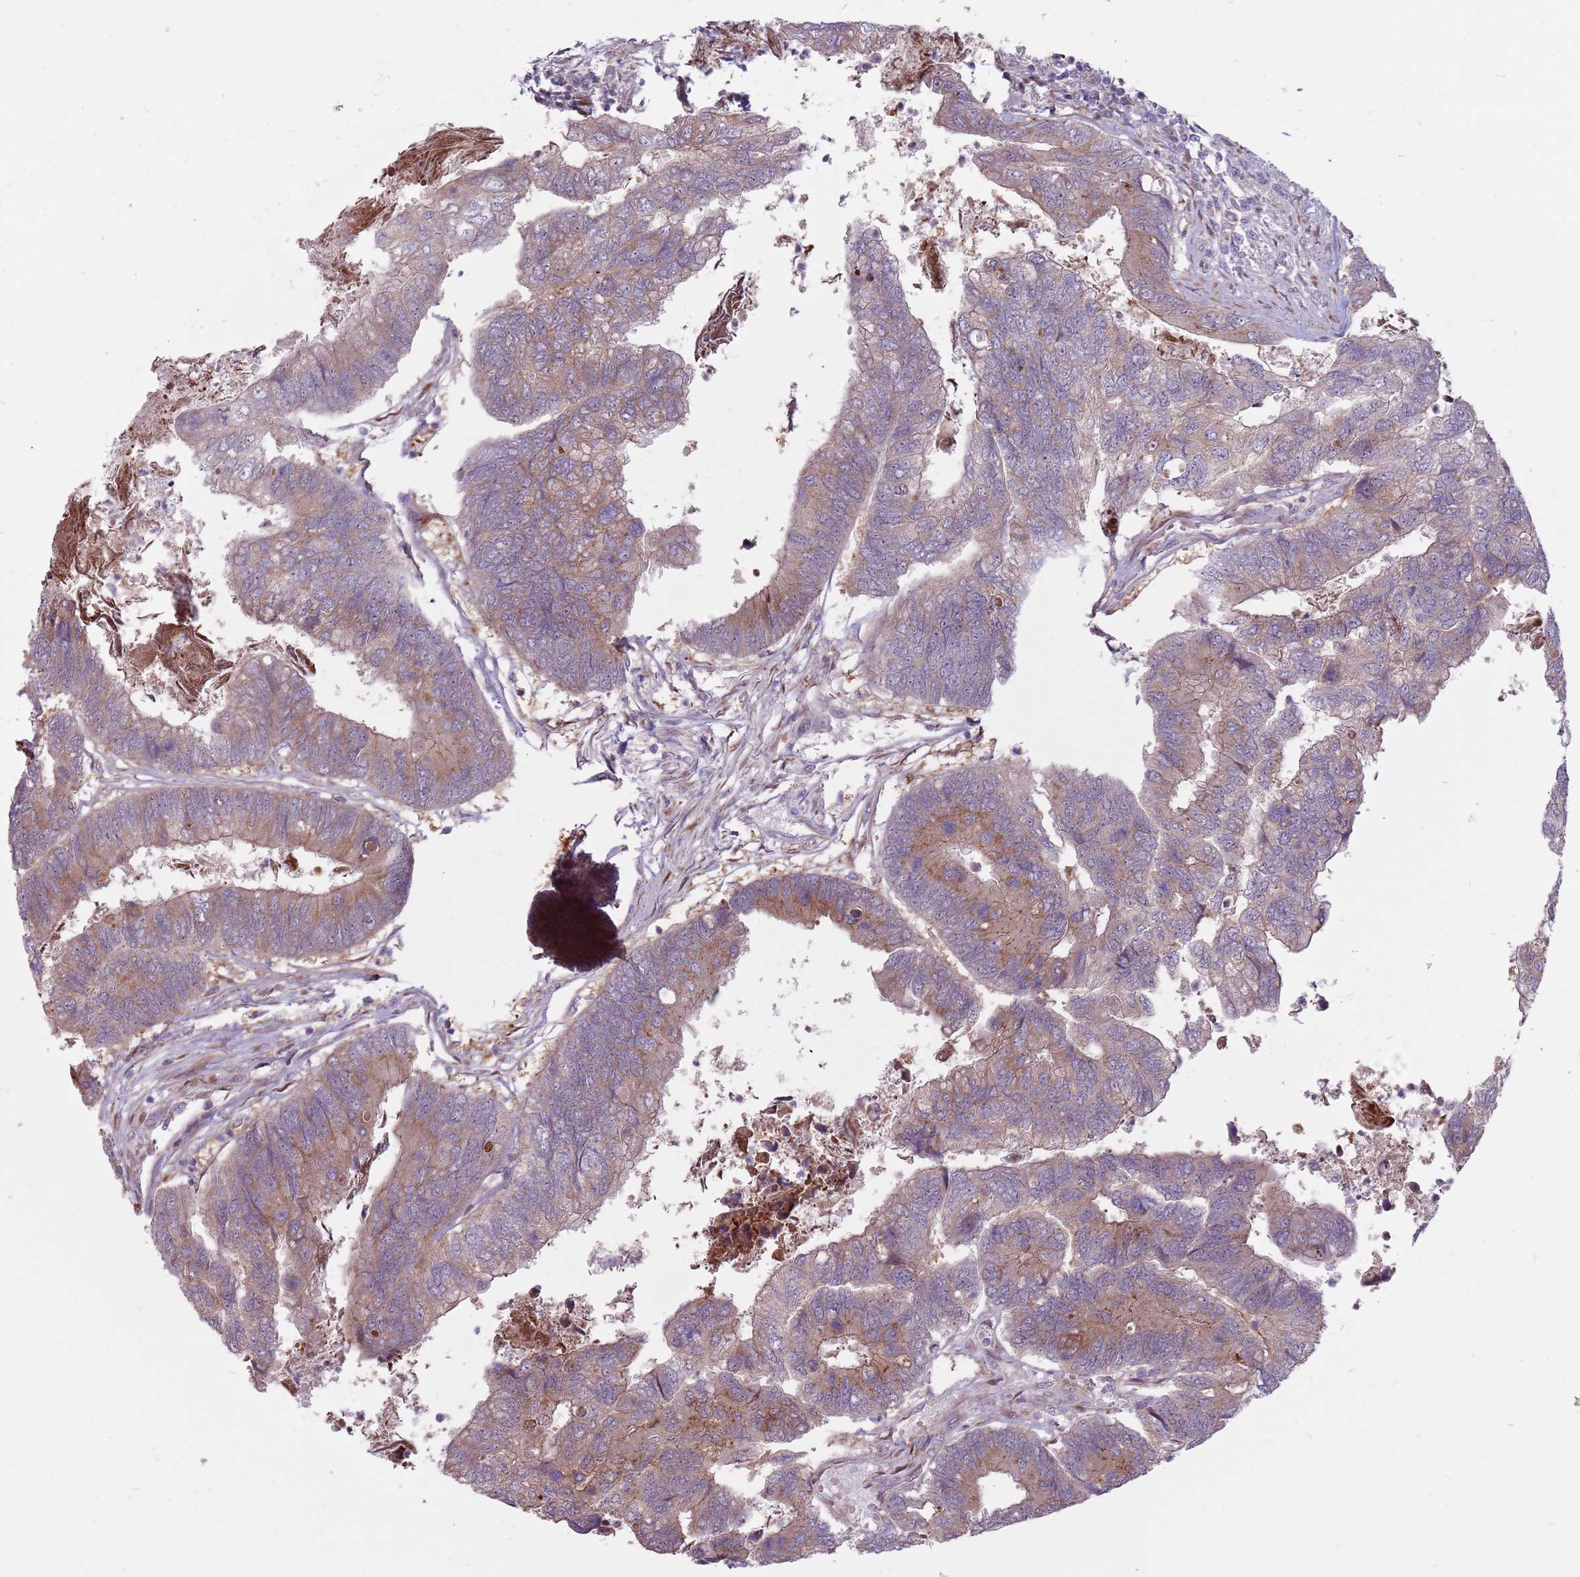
{"staining": {"intensity": "moderate", "quantity": "25%-75%", "location": "cytoplasmic/membranous"}, "tissue": "colorectal cancer", "cell_type": "Tumor cells", "image_type": "cancer", "snomed": [{"axis": "morphology", "description": "Adenocarcinoma, NOS"}, {"axis": "topography", "description": "Colon"}], "caption": "An IHC photomicrograph of neoplastic tissue is shown. Protein staining in brown shows moderate cytoplasmic/membranous positivity in colorectal adenocarcinoma within tumor cells.", "gene": "CCDC150", "patient": {"sex": "female", "age": 67}}